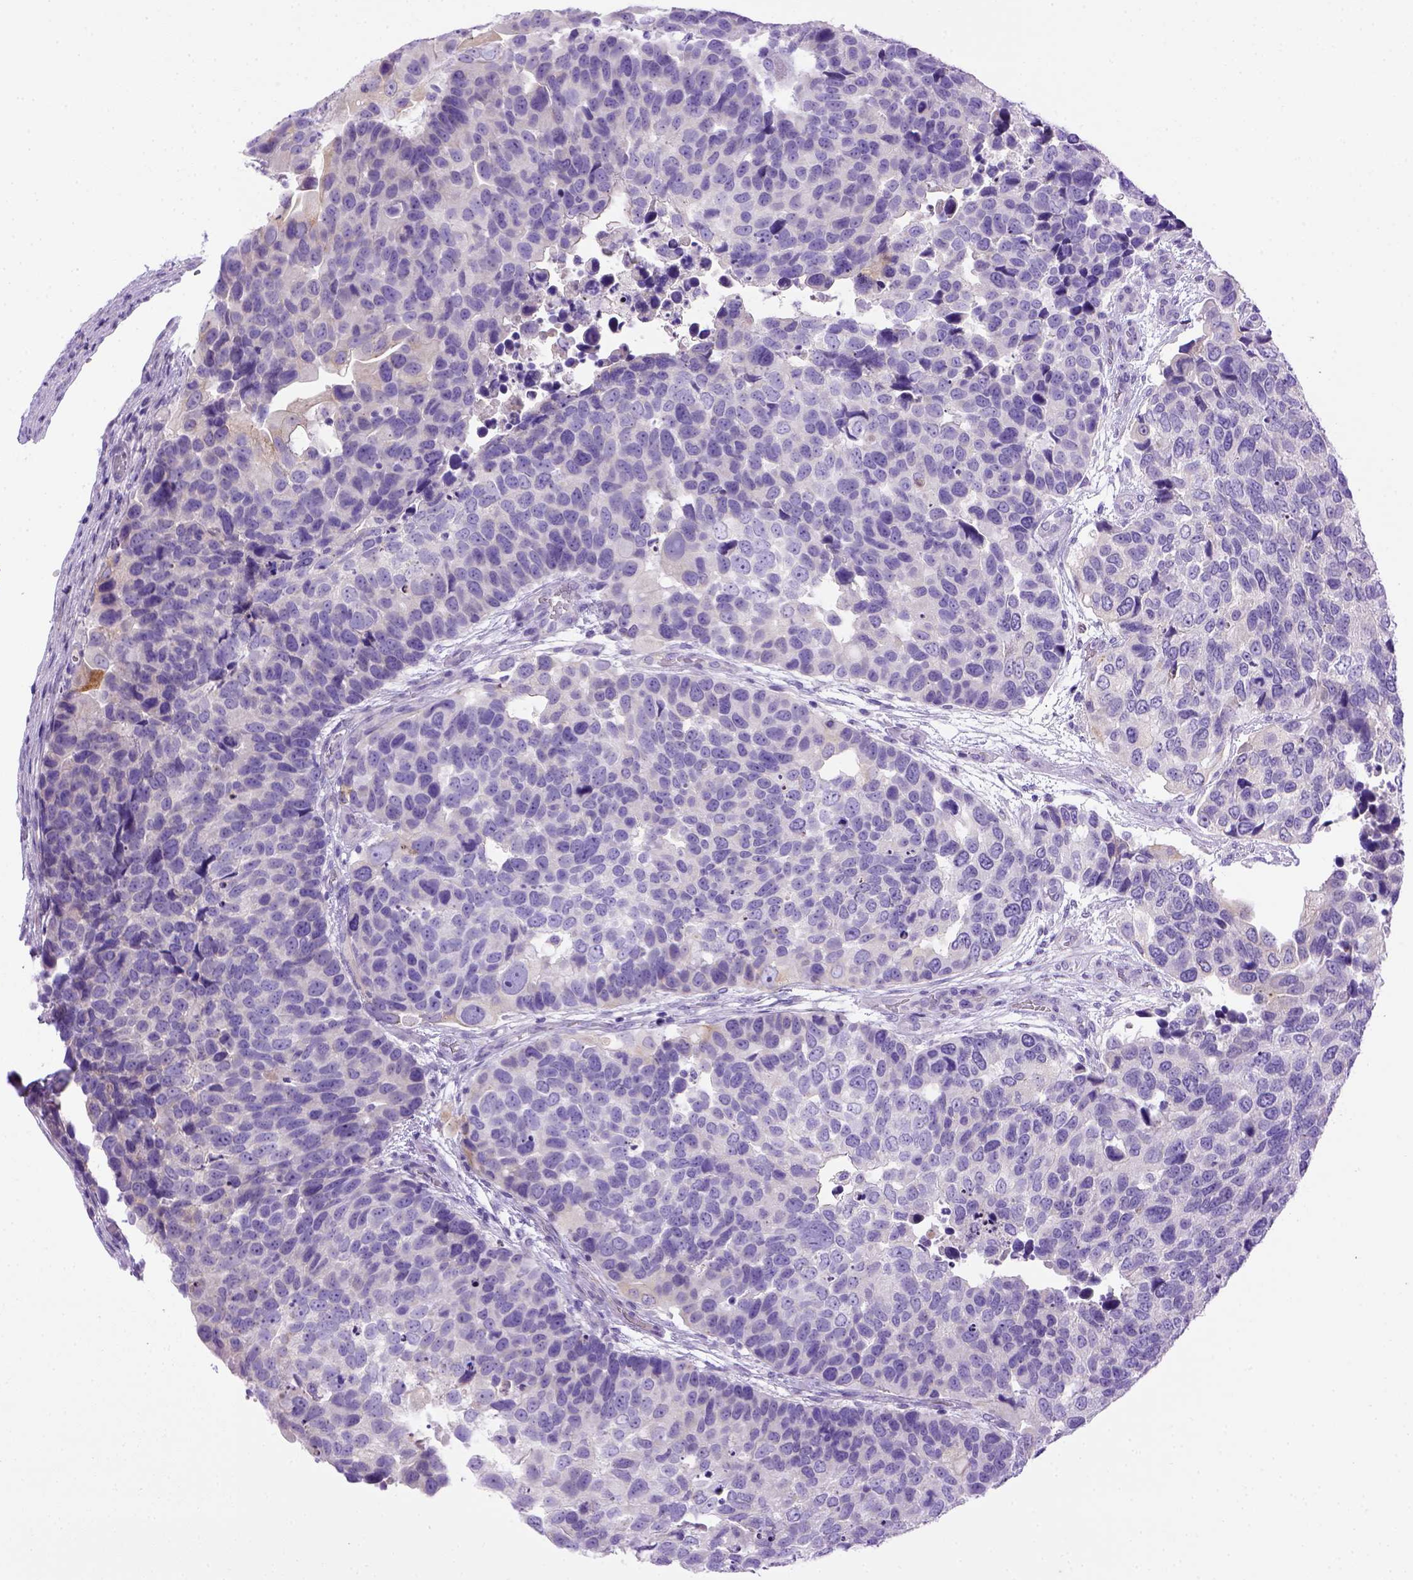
{"staining": {"intensity": "negative", "quantity": "none", "location": "none"}, "tissue": "urothelial cancer", "cell_type": "Tumor cells", "image_type": "cancer", "snomed": [{"axis": "morphology", "description": "Urothelial carcinoma, High grade"}, {"axis": "topography", "description": "Urinary bladder"}], "caption": "Immunohistochemical staining of human urothelial cancer displays no significant expression in tumor cells.", "gene": "BAAT", "patient": {"sex": "male", "age": 60}}